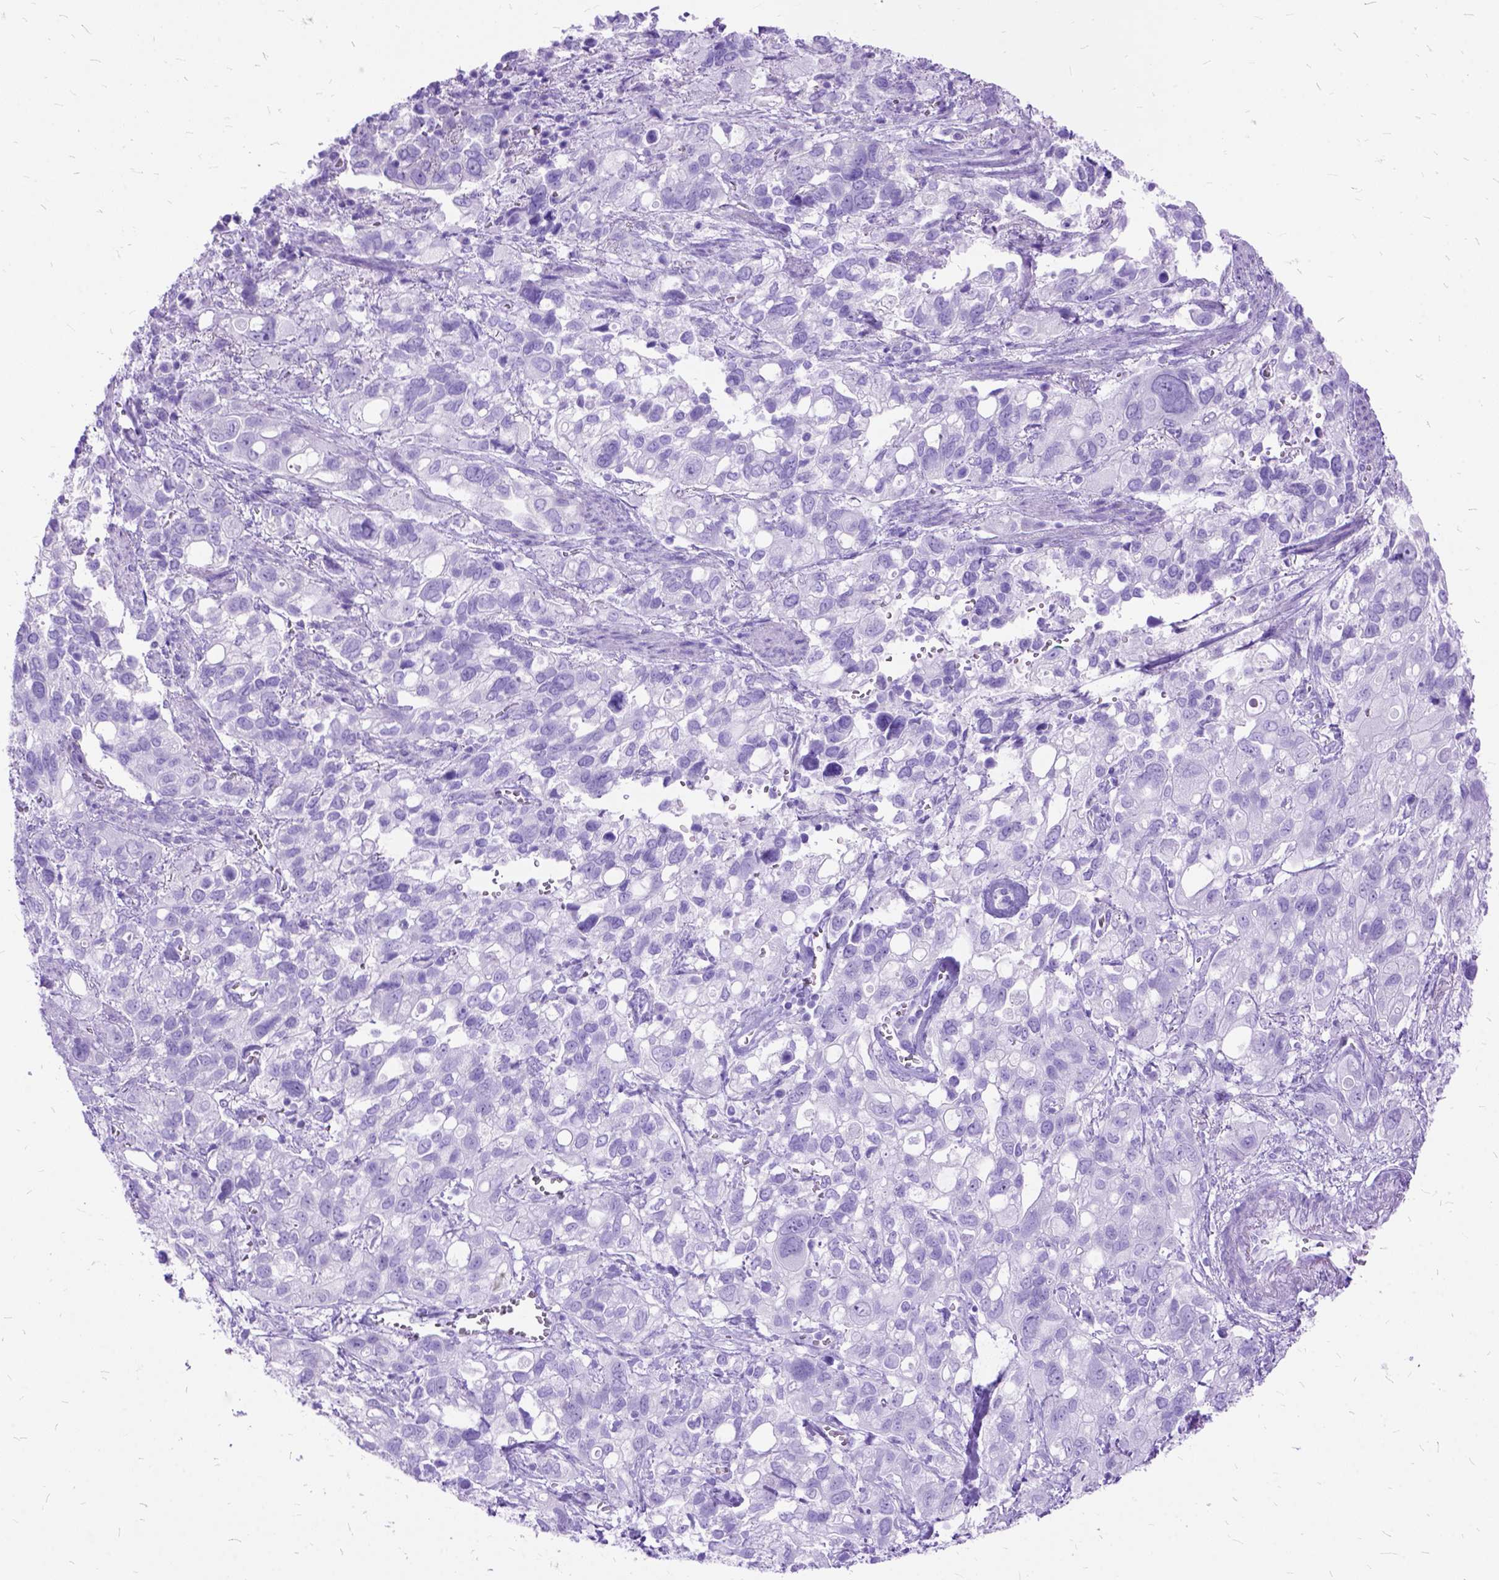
{"staining": {"intensity": "negative", "quantity": "none", "location": "none"}, "tissue": "stomach cancer", "cell_type": "Tumor cells", "image_type": "cancer", "snomed": [{"axis": "morphology", "description": "Adenocarcinoma, NOS"}, {"axis": "topography", "description": "Stomach, upper"}], "caption": "An immunohistochemistry (IHC) photomicrograph of stomach adenocarcinoma is shown. There is no staining in tumor cells of stomach adenocarcinoma. (IHC, brightfield microscopy, high magnification).", "gene": "DNAH2", "patient": {"sex": "female", "age": 81}}